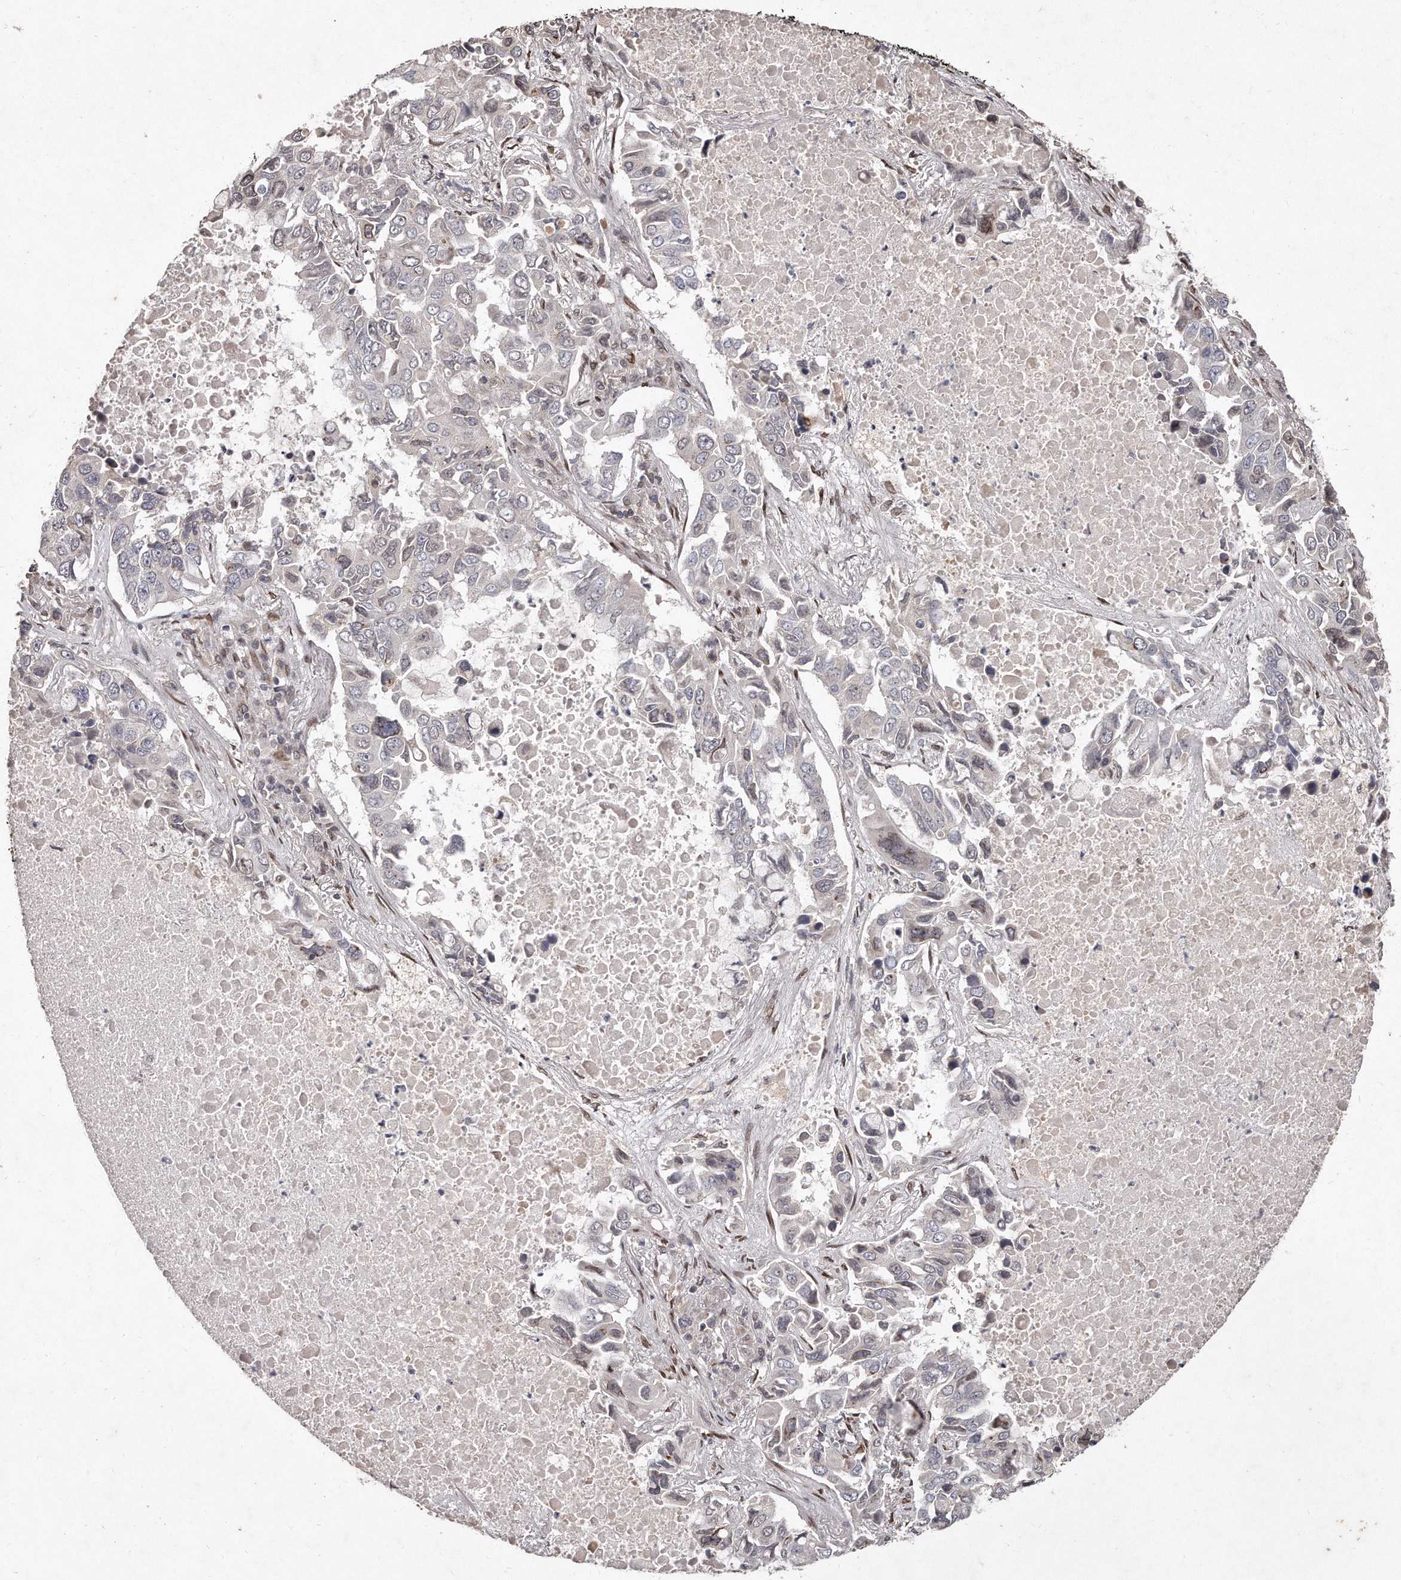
{"staining": {"intensity": "negative", "quantity": "none", "location": "none"}, "tissue": "lung cancer", "cell_type": "Tumor cells", "image_type": "cancer", "snomed": [{"axis": "morphology", "description": "Adenocarcinoma, NOS"}, {"axis": "topography", "description": "Lung"}], "caption": "Immunohistochemistry (IHC) of human lung cancer exhibits no staining in tumor cells. Nuclei are stained in blue.", "gene": "HASPIN", "patient": {"sex": "male", "age": 64}}